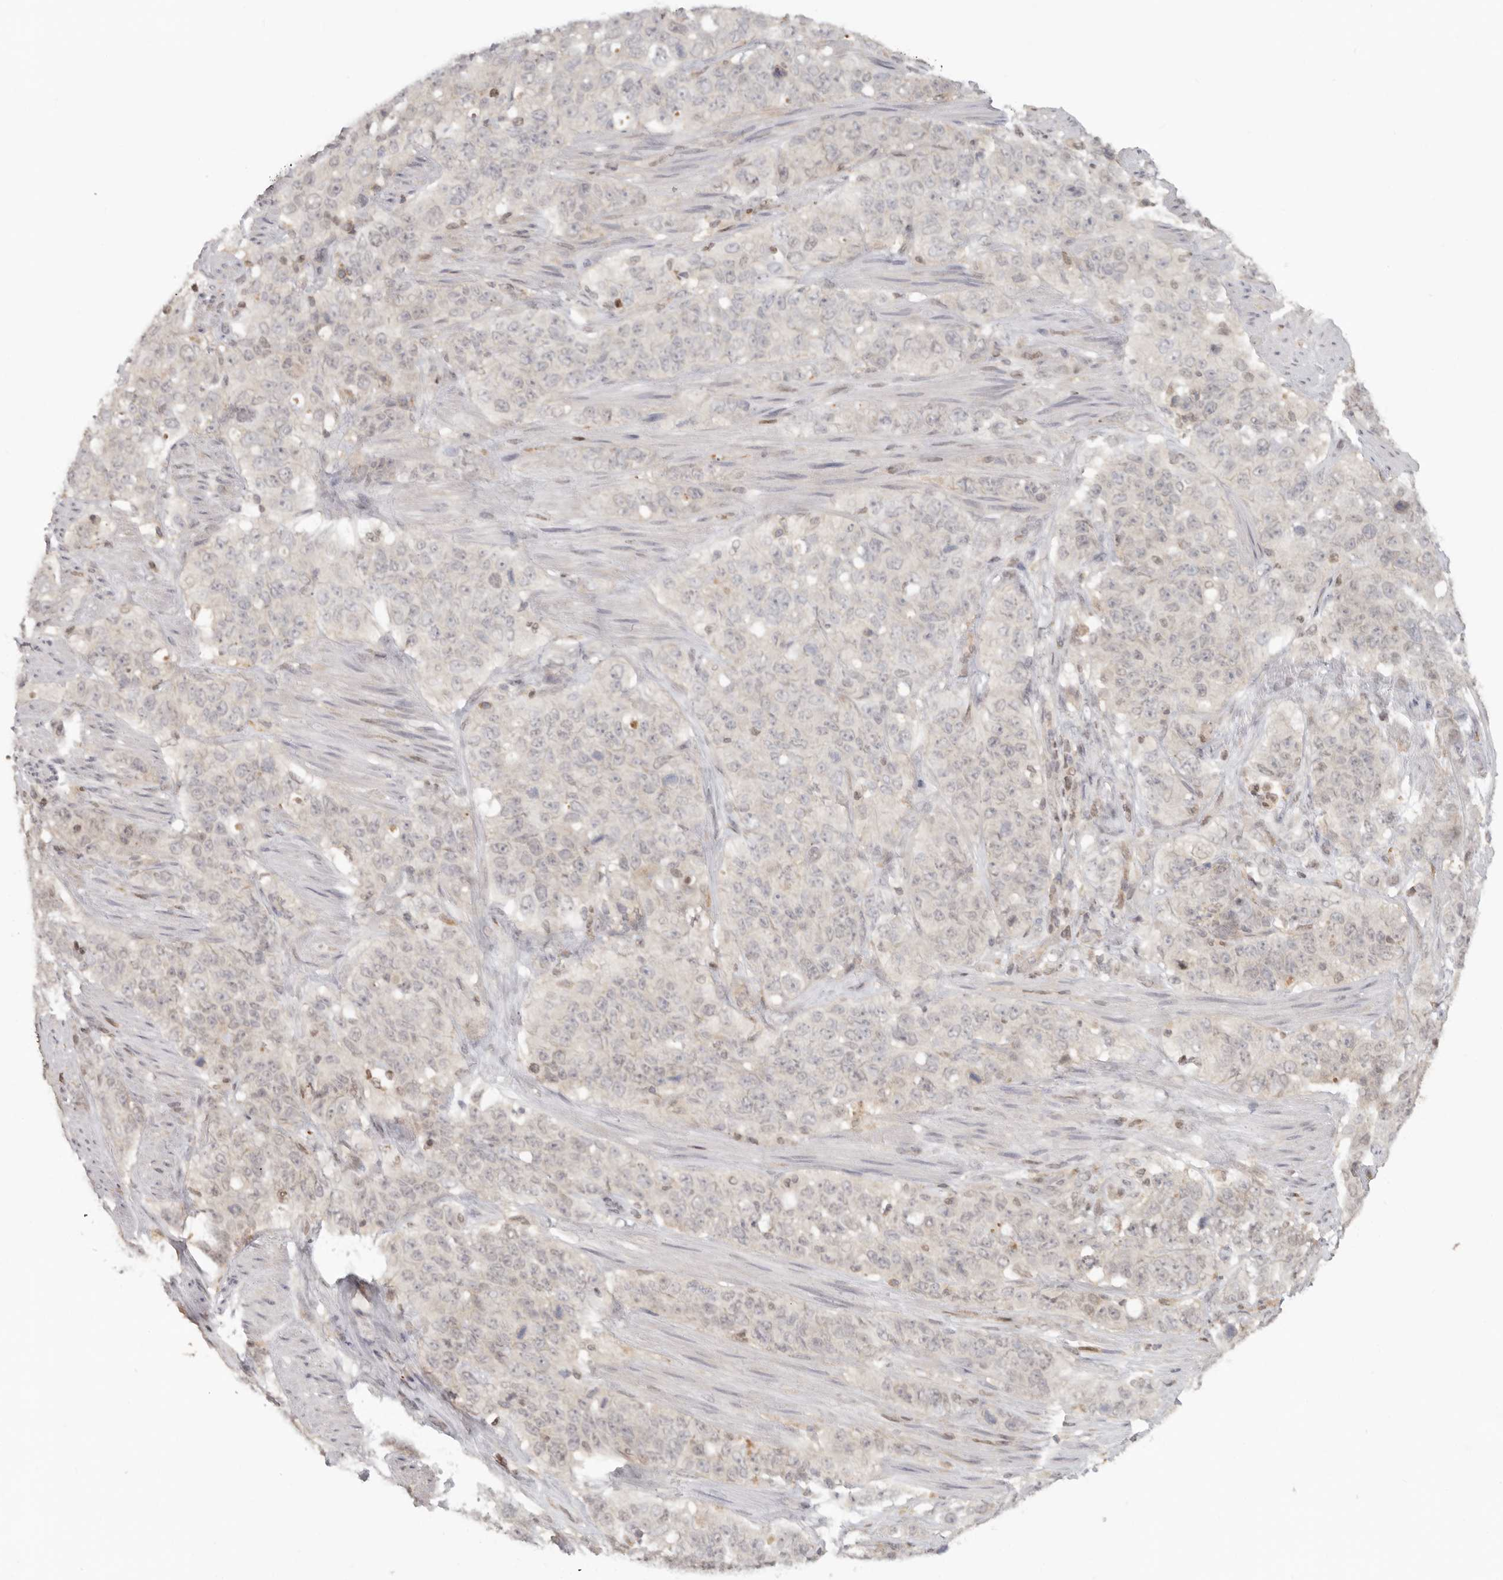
{"staining": {"intensity": "negative", "quantity": "none", "location": "none"}, "tissue": "stomach cancer", "cell_type": "Tumor cells", "image_type": "cancer", "snomed": [{"axis": "morphology", "description": "Adenocarcinoma, NOS"}, {"axis": "topography", "description": "Stomach"}], "caption": "Tumor cells show no significant staining in stomach adenocarcinoma.", "gene": "PSMA5", "patient": {"sex": "male", "age": 48}}